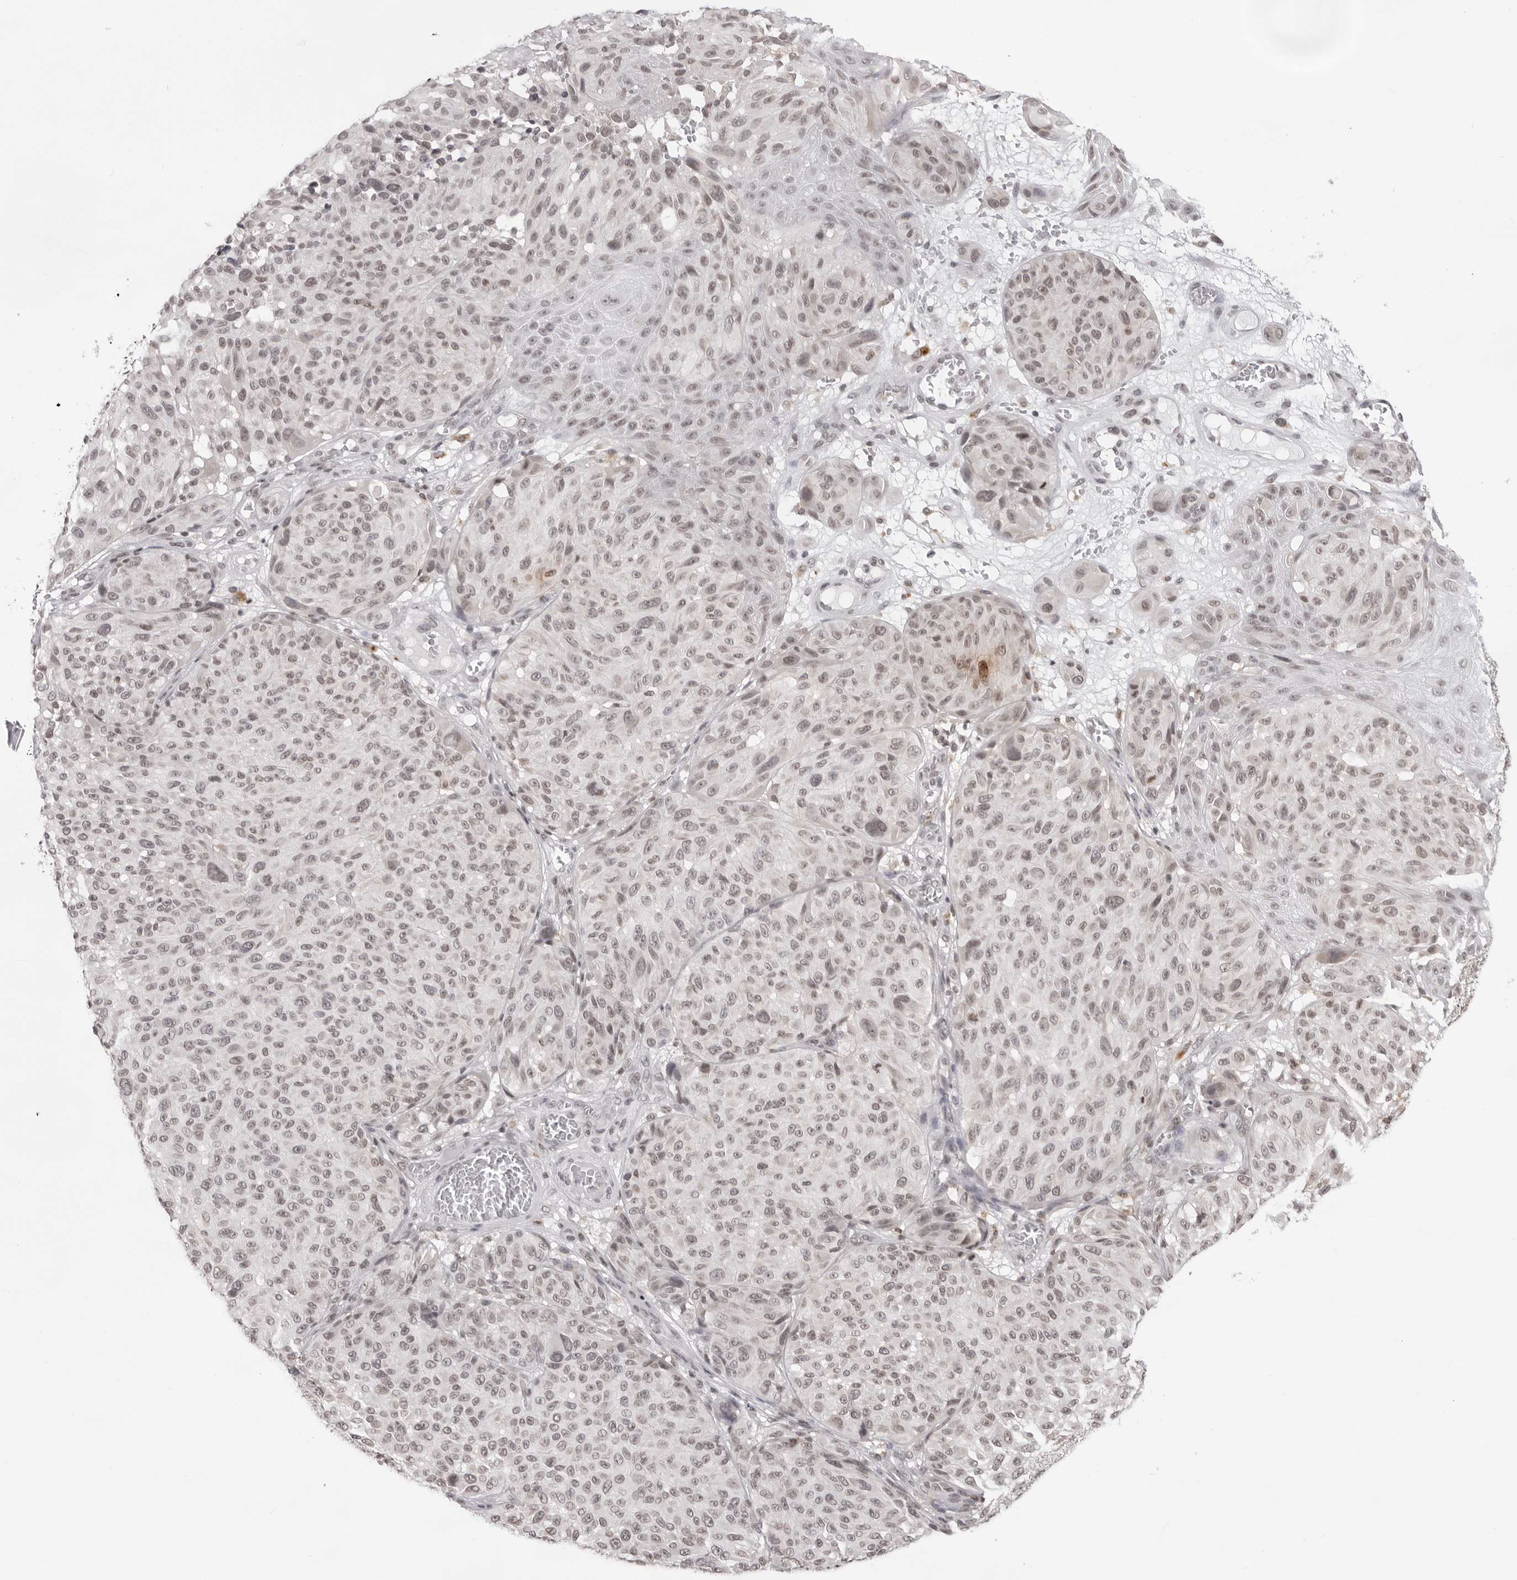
{"staining": {"intensity": "weak", "quantity": ">75%", "location": "nuclear"}, "tissue": "melanoma", "cell_type": "Tumor cells", "image_type": "cancer", "snomed": [{"axis": "morphology", "description": "Malignant melanoma, NOS"}, {"axis": "topography", "description": "Skin"}], "caption": "Weak nuclear protein staining is seen in approximately >75% of tumor cells in melanoma.", "gene": "NTM", "patient": {"sex": "male", "age": 83}}